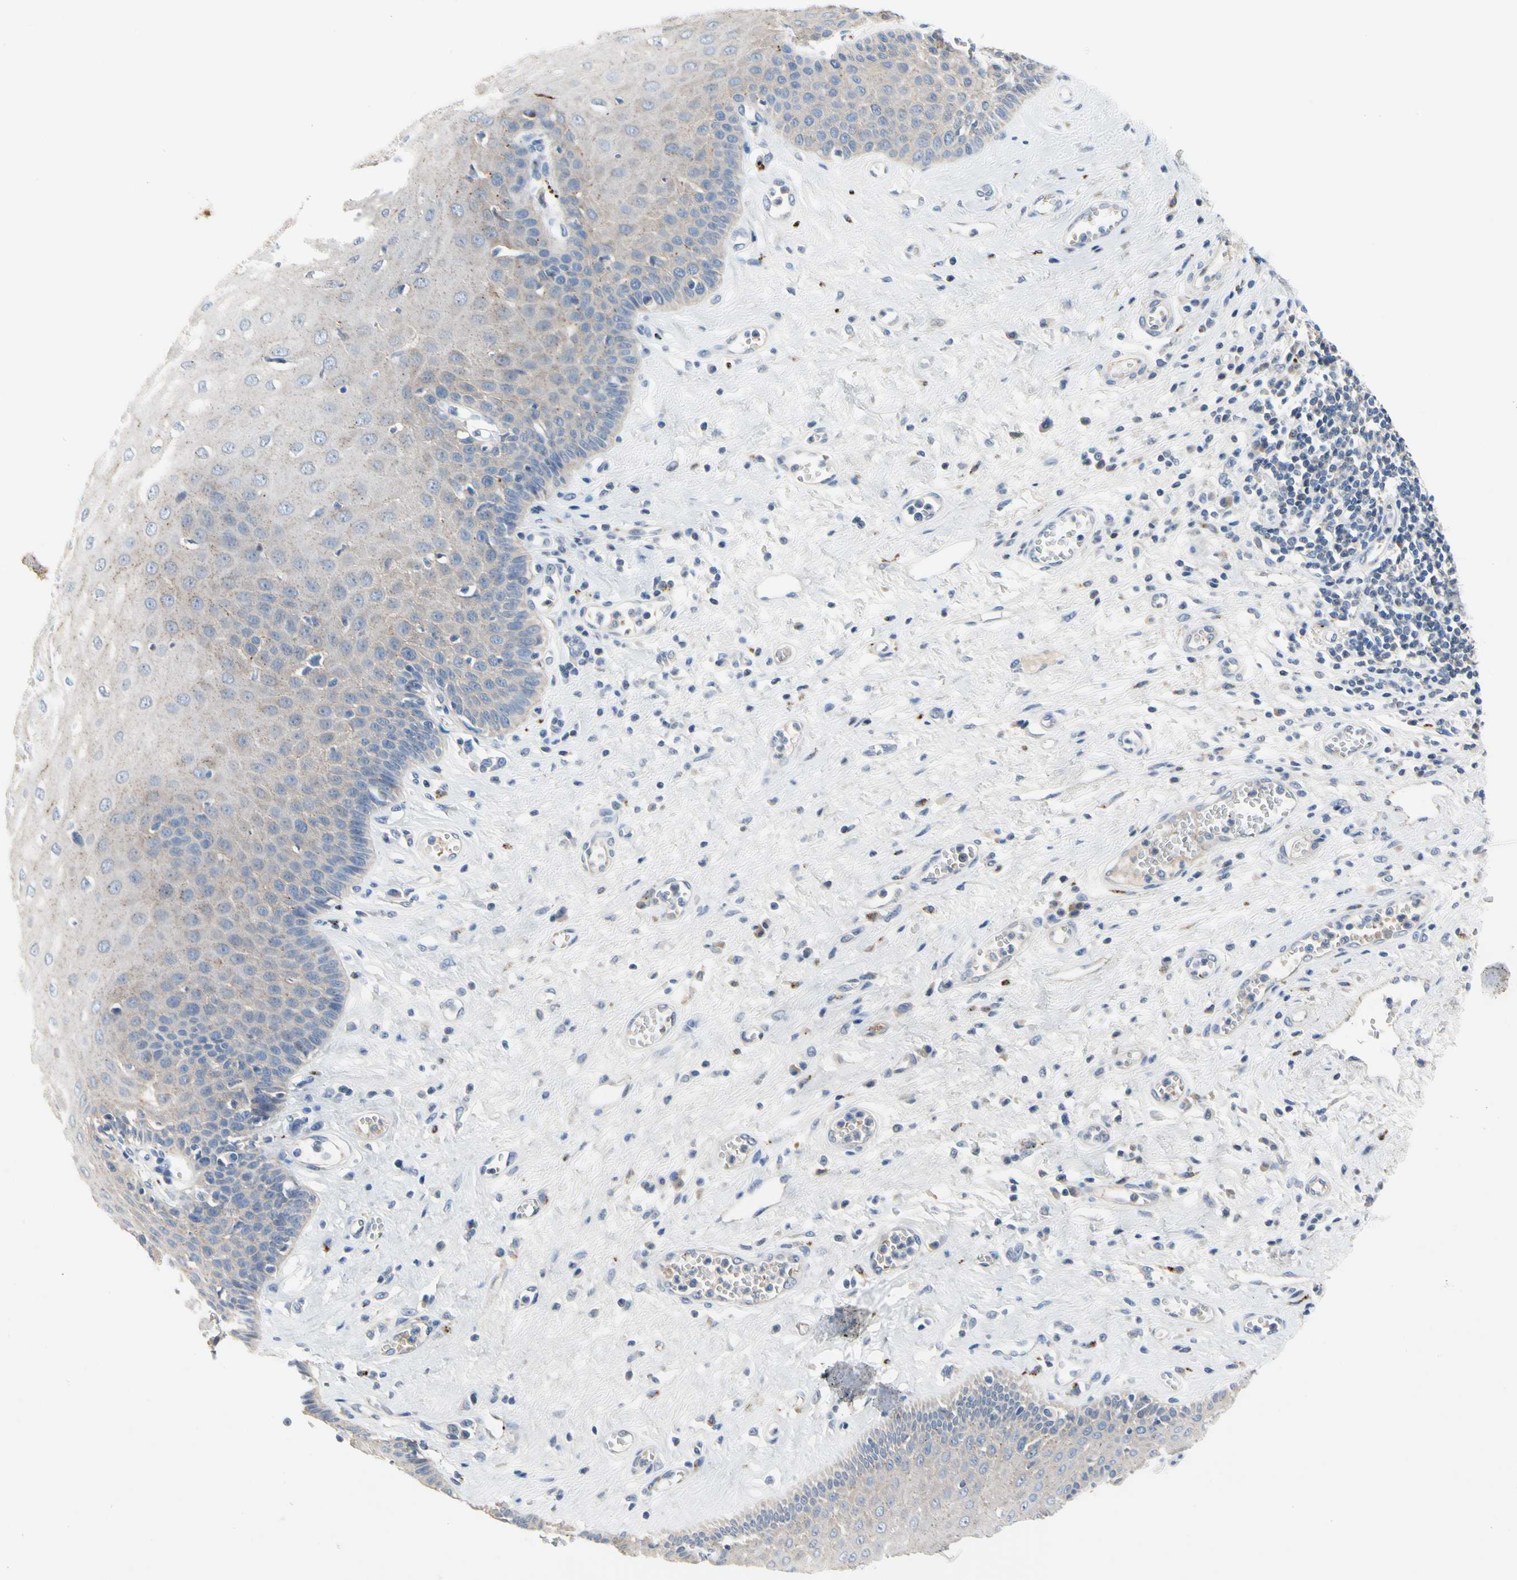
{"staining": {"intensity": "weak", "quantity": "25%-75%", "location": "cytoplasmic/membranous"}, "tissue": "esophagus", "cell_type": "Squamous epithelial cells", "image_type": "normal", "snomed": [{"axis": "morphology", "description": "Normal tissue, NOS"}, {"axis": "morphology", "description": "Squamous cell carcinoma, NOS"}, {"axis": "topography", "description": "Esophagus"}], "caption": "Squamous epithelial cells display low levels of weak cytoplasmic/membranous expression in about 25%-75% of cells in normal human esophagus.", "gene": "RETSAT", "patient": {"sex": "male", "age": 65}}